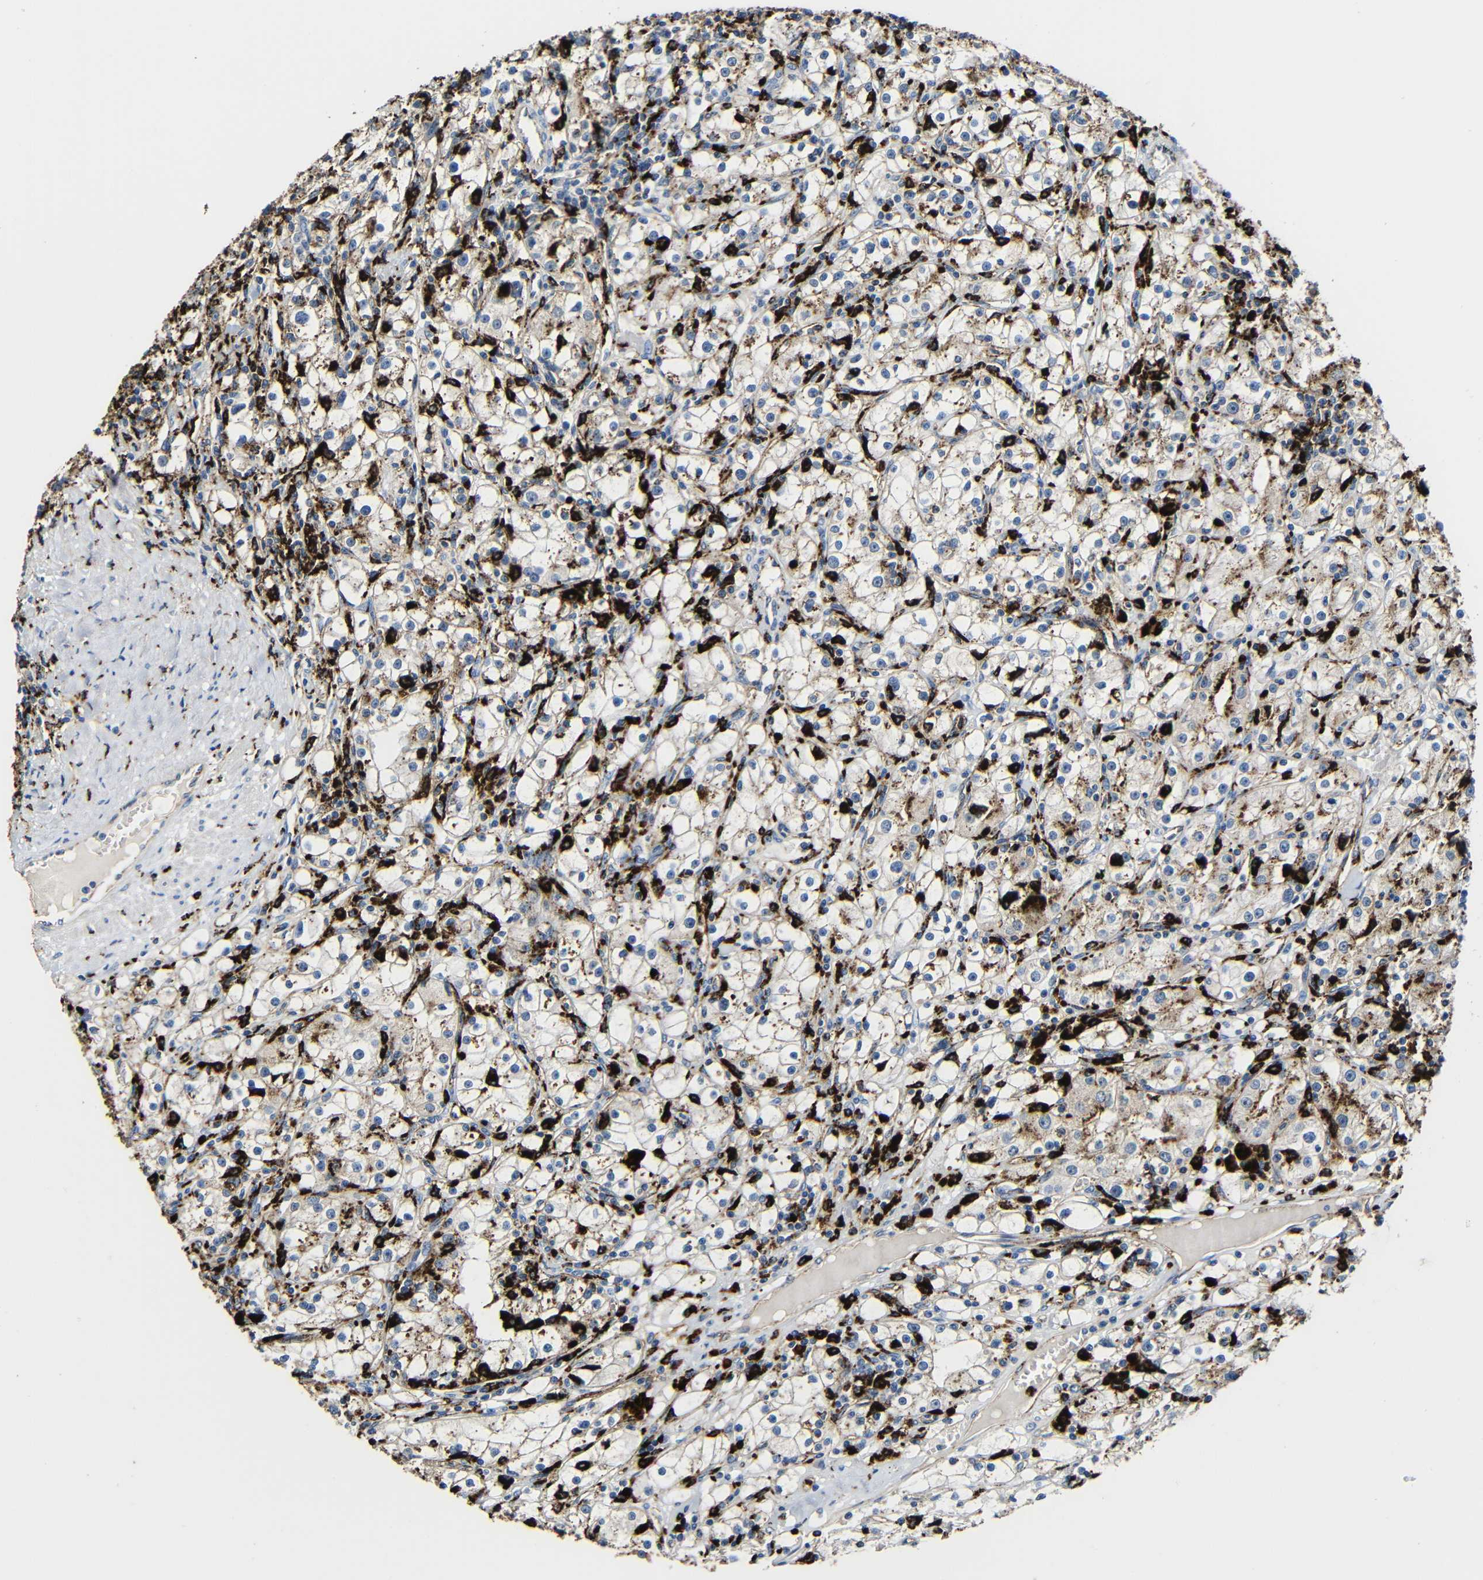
{"staining": {"intensity": "negative", "quantity": "none", "location": "none"}, "tissue": "renal cancer", "cell_type": "Tumor cells", "image_type": "cancer", "snomed": [{"axis": "morphology", "description": "Adenocarcinoma, NOS"}, {"axis": "topography", "description": "Kidney"}], "caption": "The histopathology image shows no significant positivity in tumor cells of renal cancer. (DAB (3,3'-diaminobenzidine) immunohistochemistry (IHC) with hematoxylin counter stain).", "gene": "HLA-DMA", "patient": {"sex": "male", "age": 56}}